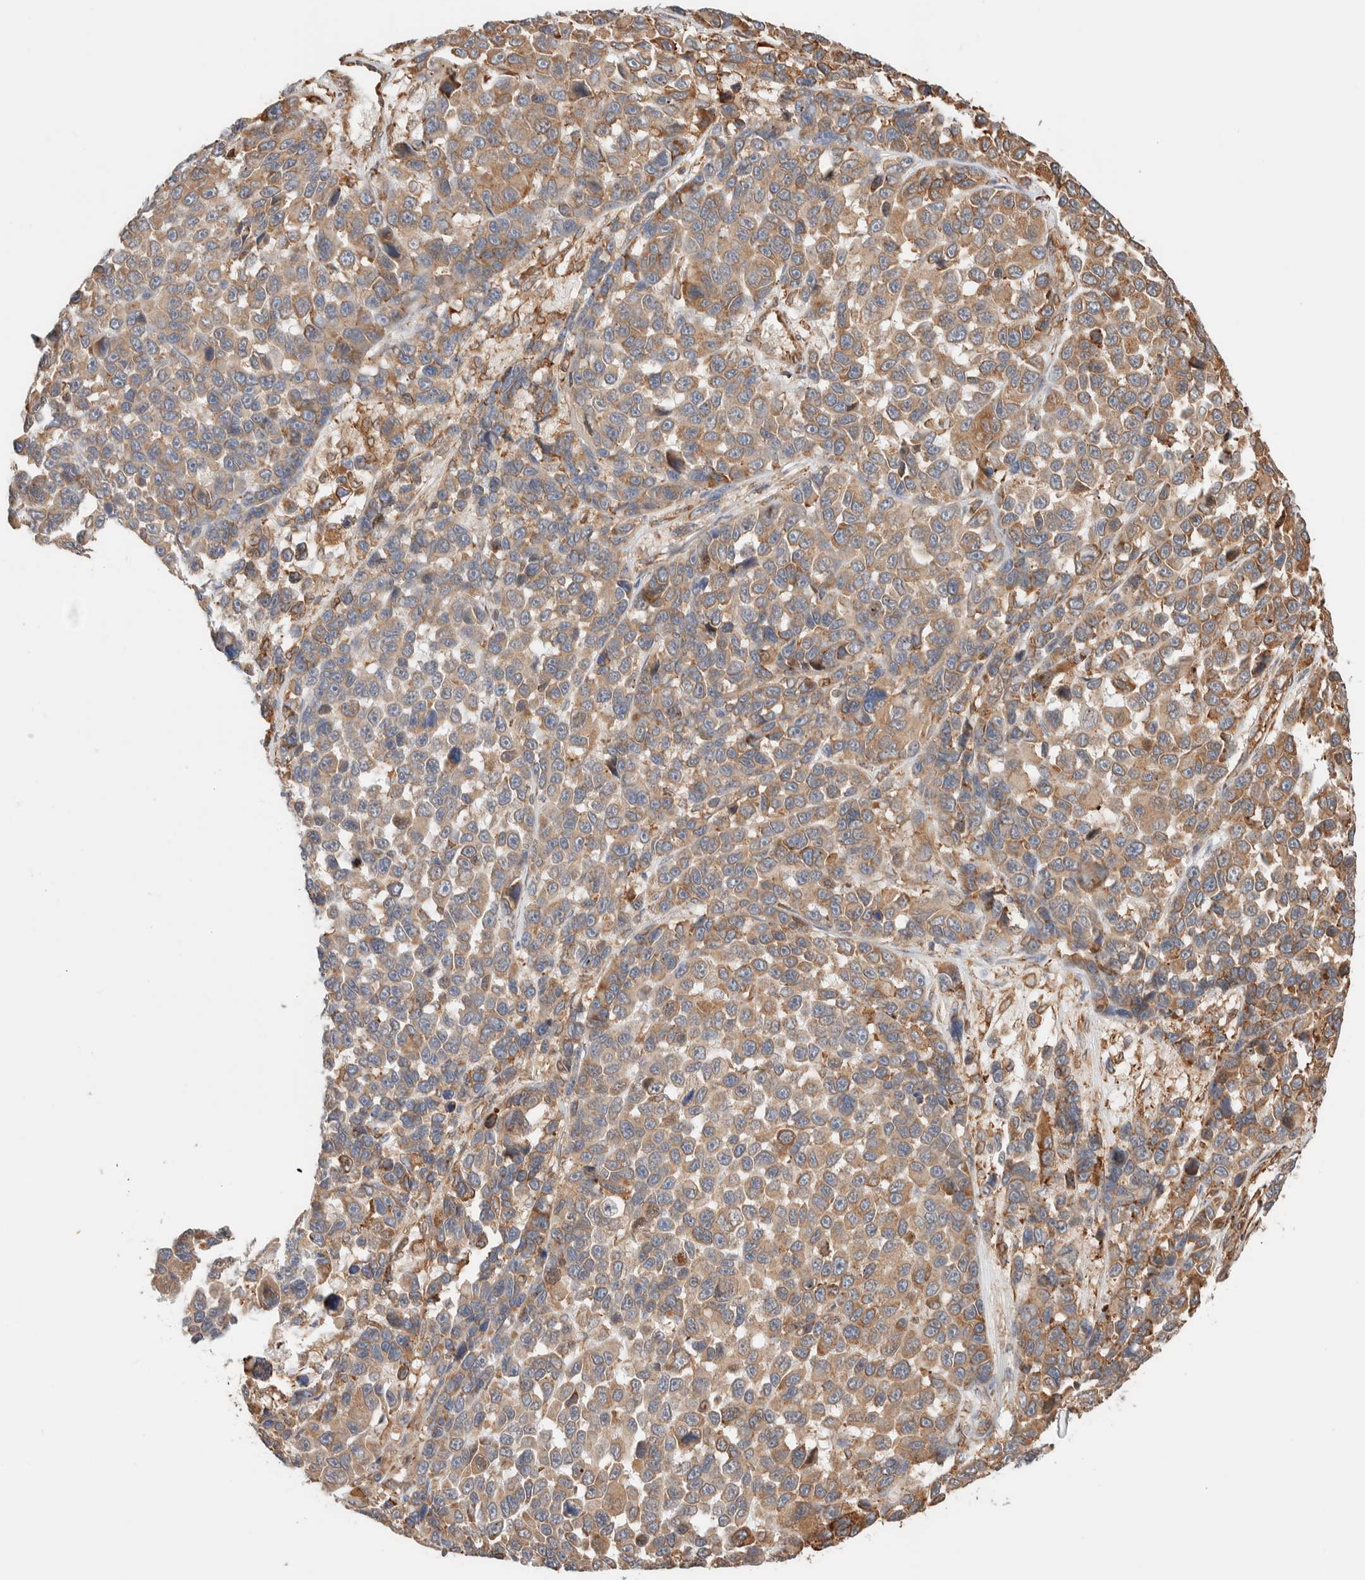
{"staining": {"intensity": "weak", "quantity": ">75%", "location": "cytoplasmic/membranous"}, "tissue": "melanoma", "cell_type": "Tumor cells", "image_type": "cancer", "snomed": [{"axis": "morphology", "description": "Malignant melanoma, NOS"}, {"axis": "topography", "description": "Skin"}], "caption": "High-power microscopy captured an IHC micrograph of melanoma, revealing weak cytoplasmic/membranous staining in approximately >75% of tumor cells.", "gene": "INTS1", "patient": {"sex": "male", "age": 53}}